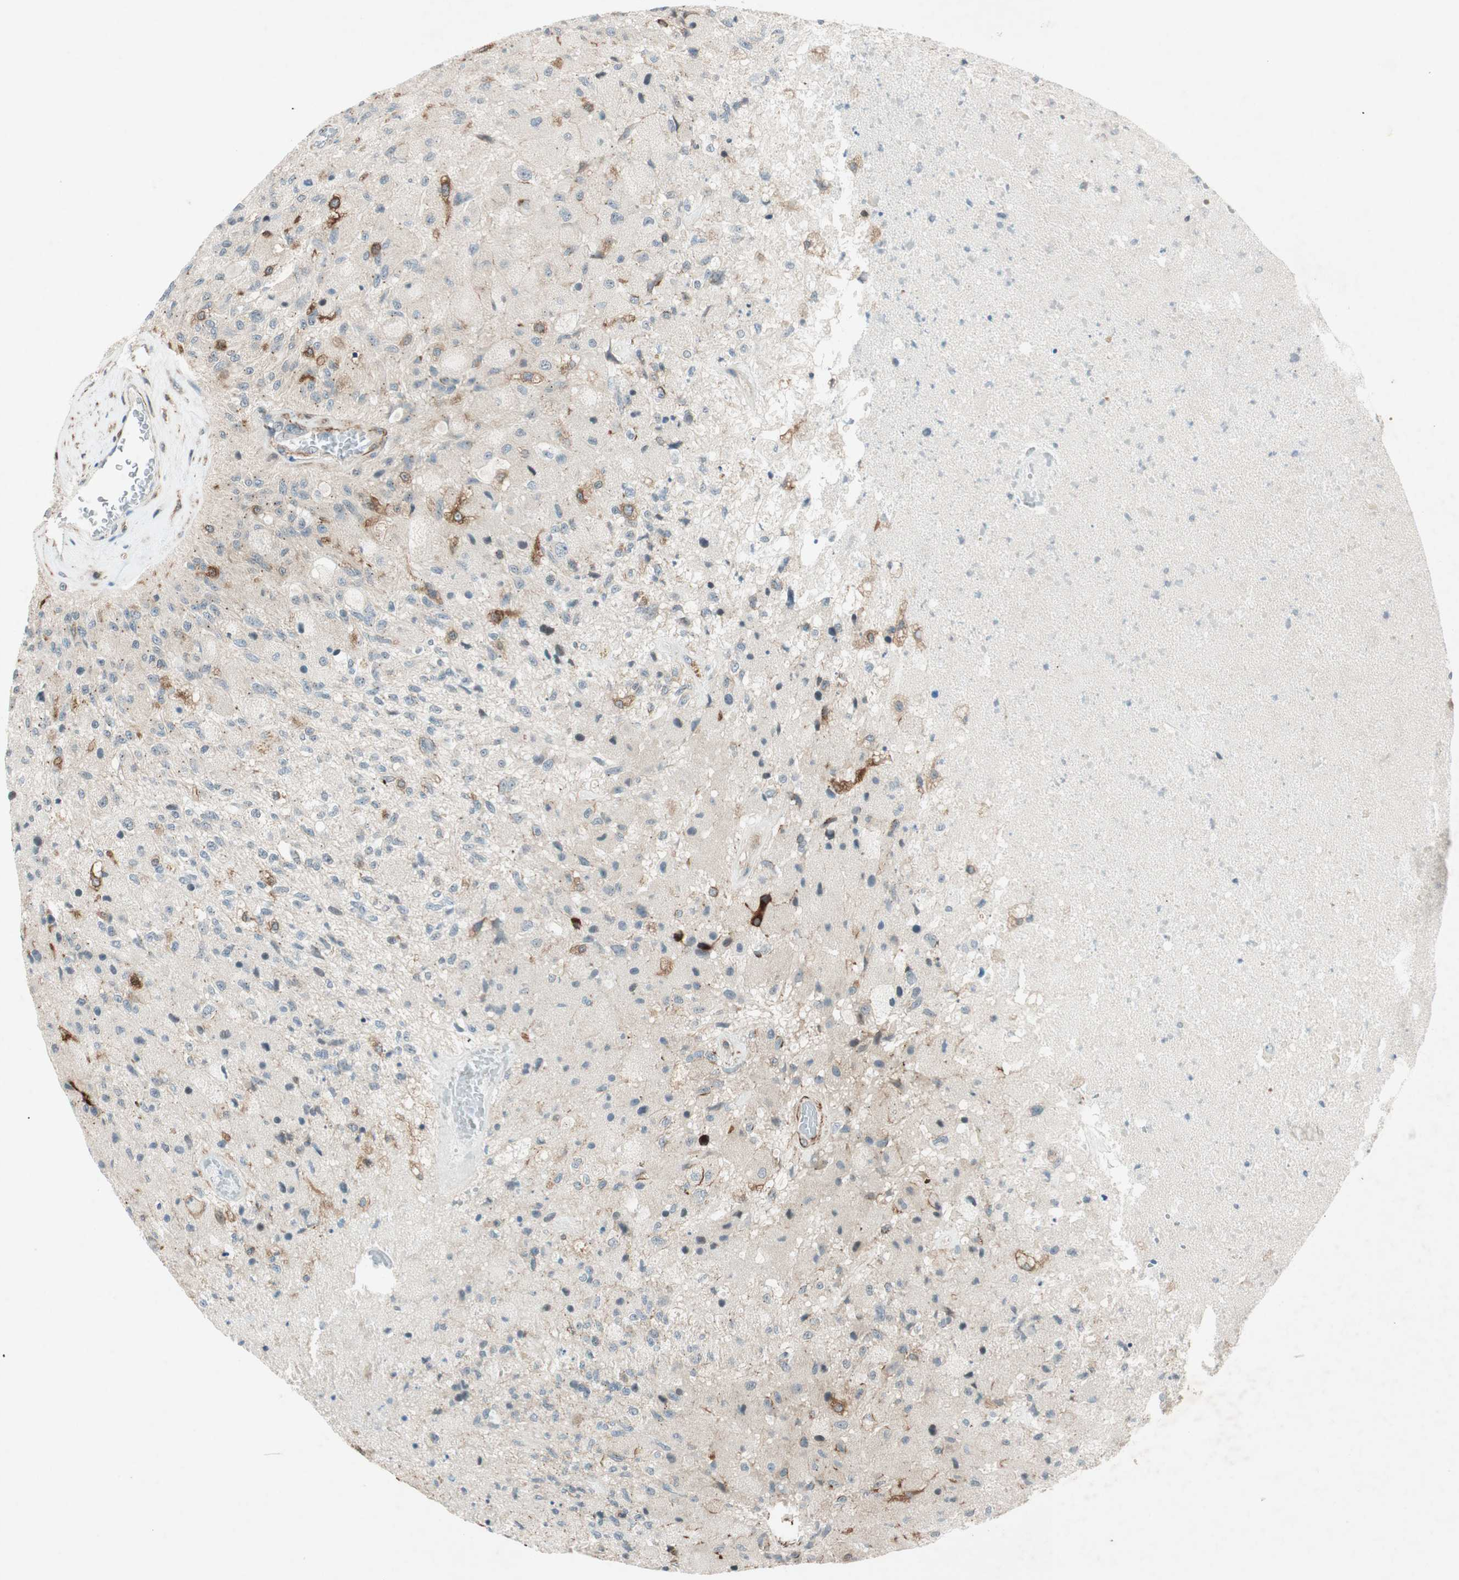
{"staining": {"intensity": "strong", "quantity": "<25%", "location": "cytoplasmic/membranous"}, "tissue": "glioma", "cell_type": "Tumor cells", "image_type": "cancer", "snomed": [{"axis": "morphology", "description": "Normal tissue, NOS"}, {"axis": "morphology", "description": "Glioma, malignant, High grade"}, {"axis": "topography", "description": "Cerebral cortex"}], "caption": "Immunohistochemical staining of human glioma displays medium levels of strong cytoplasmic/membranous staining in approximately <25% of tumor cells.", "gene": "CDK19", "patient": {"sex": "male", "age": 77}}